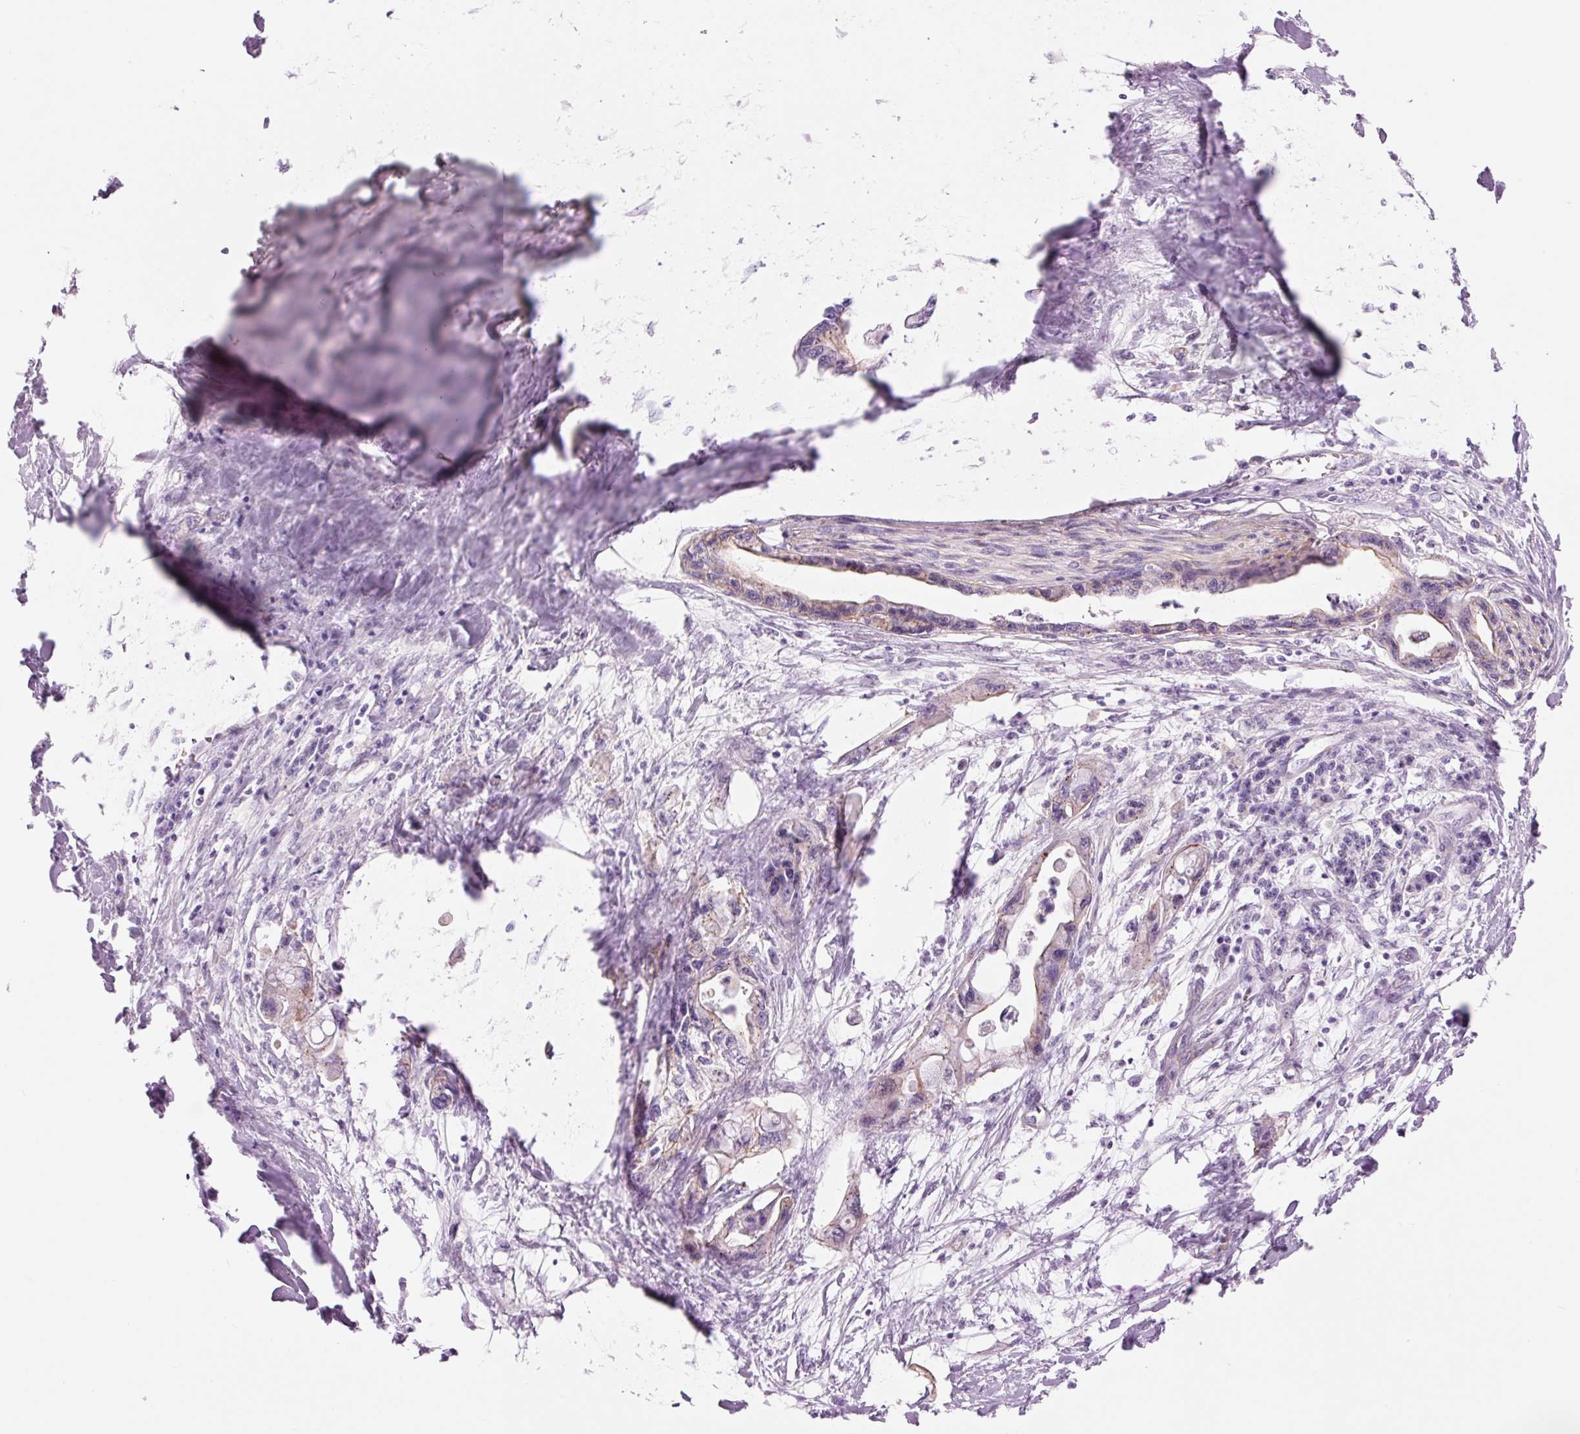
{"staining": {"intensity": "weak", "quantity": "<25%", "location": "cytoplasmic/membranous"}, "tissue": "pancreatic cancer", "cell_type": "Tumor cells", "image_type": "cancer", "snomed": [{"axis": "morphology", "description": "Adenocarcinoma, NOS"}, {"axis": "topography", "description": "Pancreas"}], "caption": "Immunohistochemistry of pancreatic cancer (adenocarcinoma) shows no expression in tumor cells.", "gene": "HSPA4L", "patient": {"sex": "male", "age": 61}}